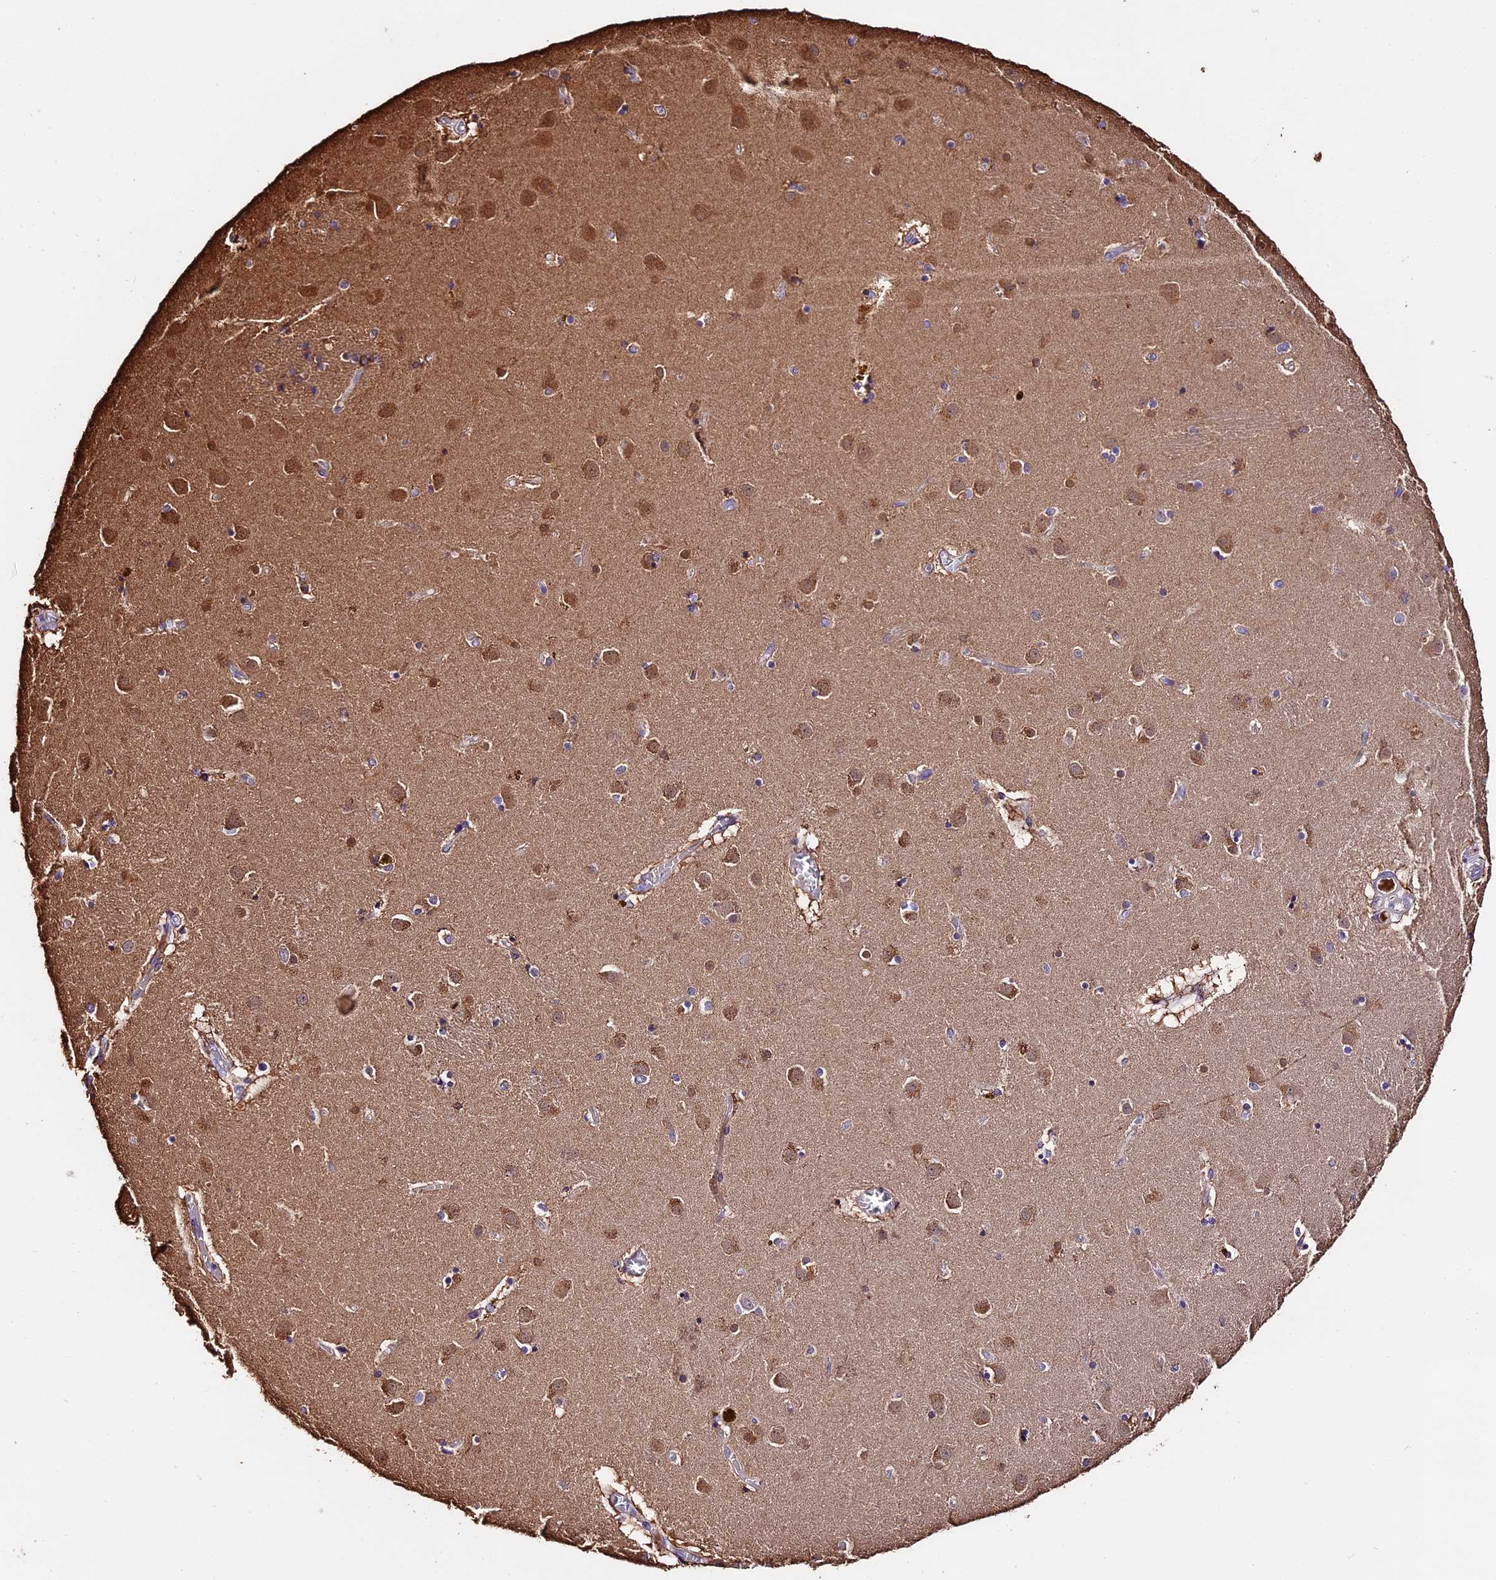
{"staining": {"intensity": "moderate", "quantity": "<25%", "location": "nuclear"}, "tissue": "caudate", "cell_type": "Glial cells", "image_type": "normal", "snomed": [{"axis": "morphology", "description": "Normal tissue, NOS"}, {"axis": "topography", "description": "Lateral ventricle wall"}], "caption": "Protein expression analysis of benign human caudate reveals moderate nuclear staining in approximately <25% of glial cells. (DAB IHC with brightfield microscopy, high magnification).", "gene": "MAP3K7CL", "patient": {"sex": "male", "age": 70}}